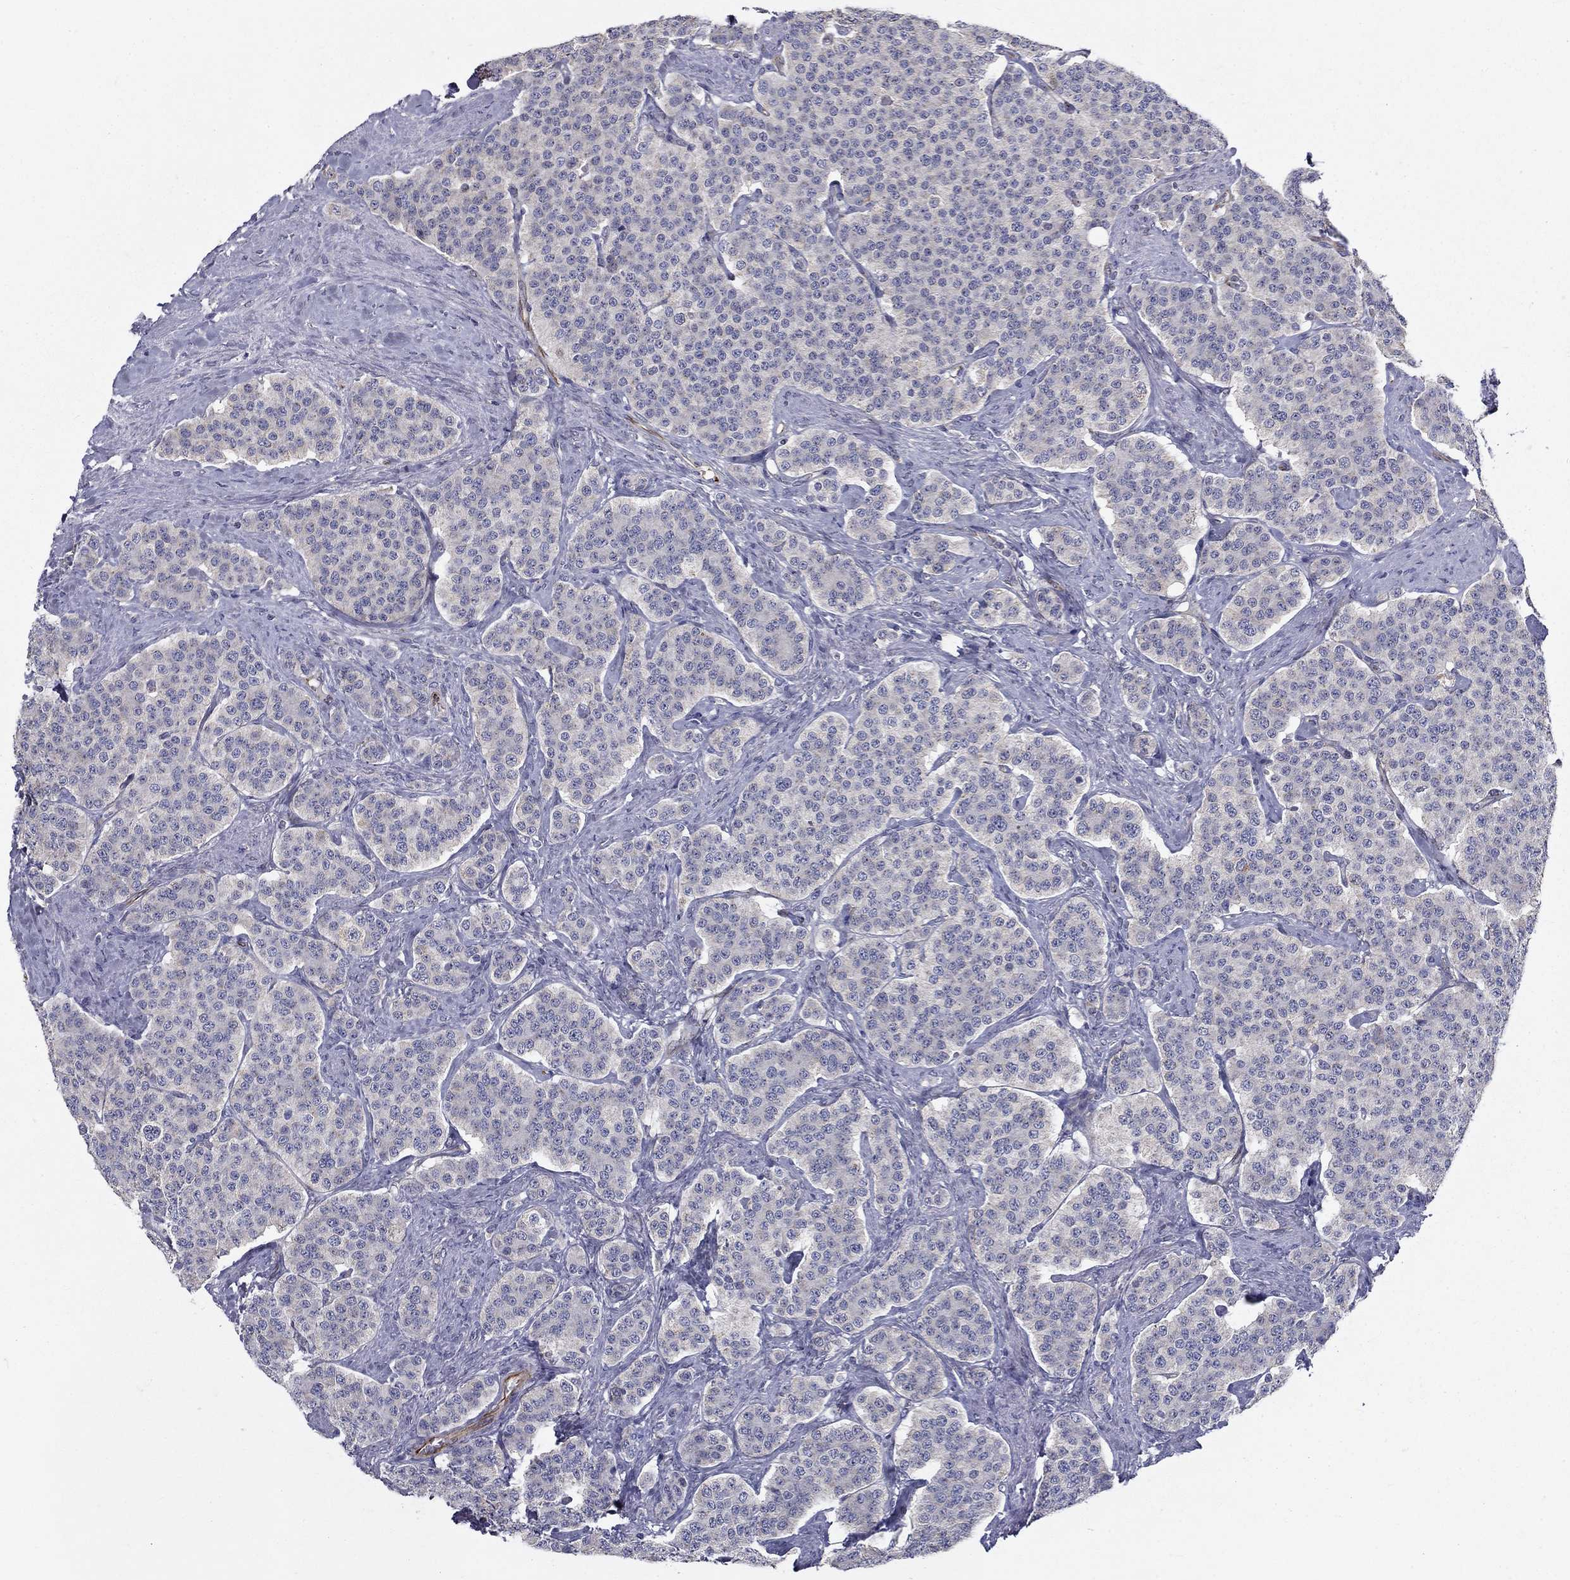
{"staining": {"intensity": "negative", "quantity": "none", "location": "none"}, "tissue": "carcinoid", "cell_type": "Tumor cells", "image_type": "cancer", "snomed": [{"axis": "morphology", "description": "Carcinoid, malignant, NOS"}, {"axis": "topography", "description": "Small intestine"}], "caption": "An immunohistochemistry (IHC) photomicrograph of malignant carcinoid is shown. There is no staining in tumor cells of malignant carcinoid. (DAB (3,3'-diaminobenzidine) immunohistochemistry visualized using brightfield microscopy, high magnification).", "gene": "LACTB2", "patient": {"sex": "female", "age": 58}}